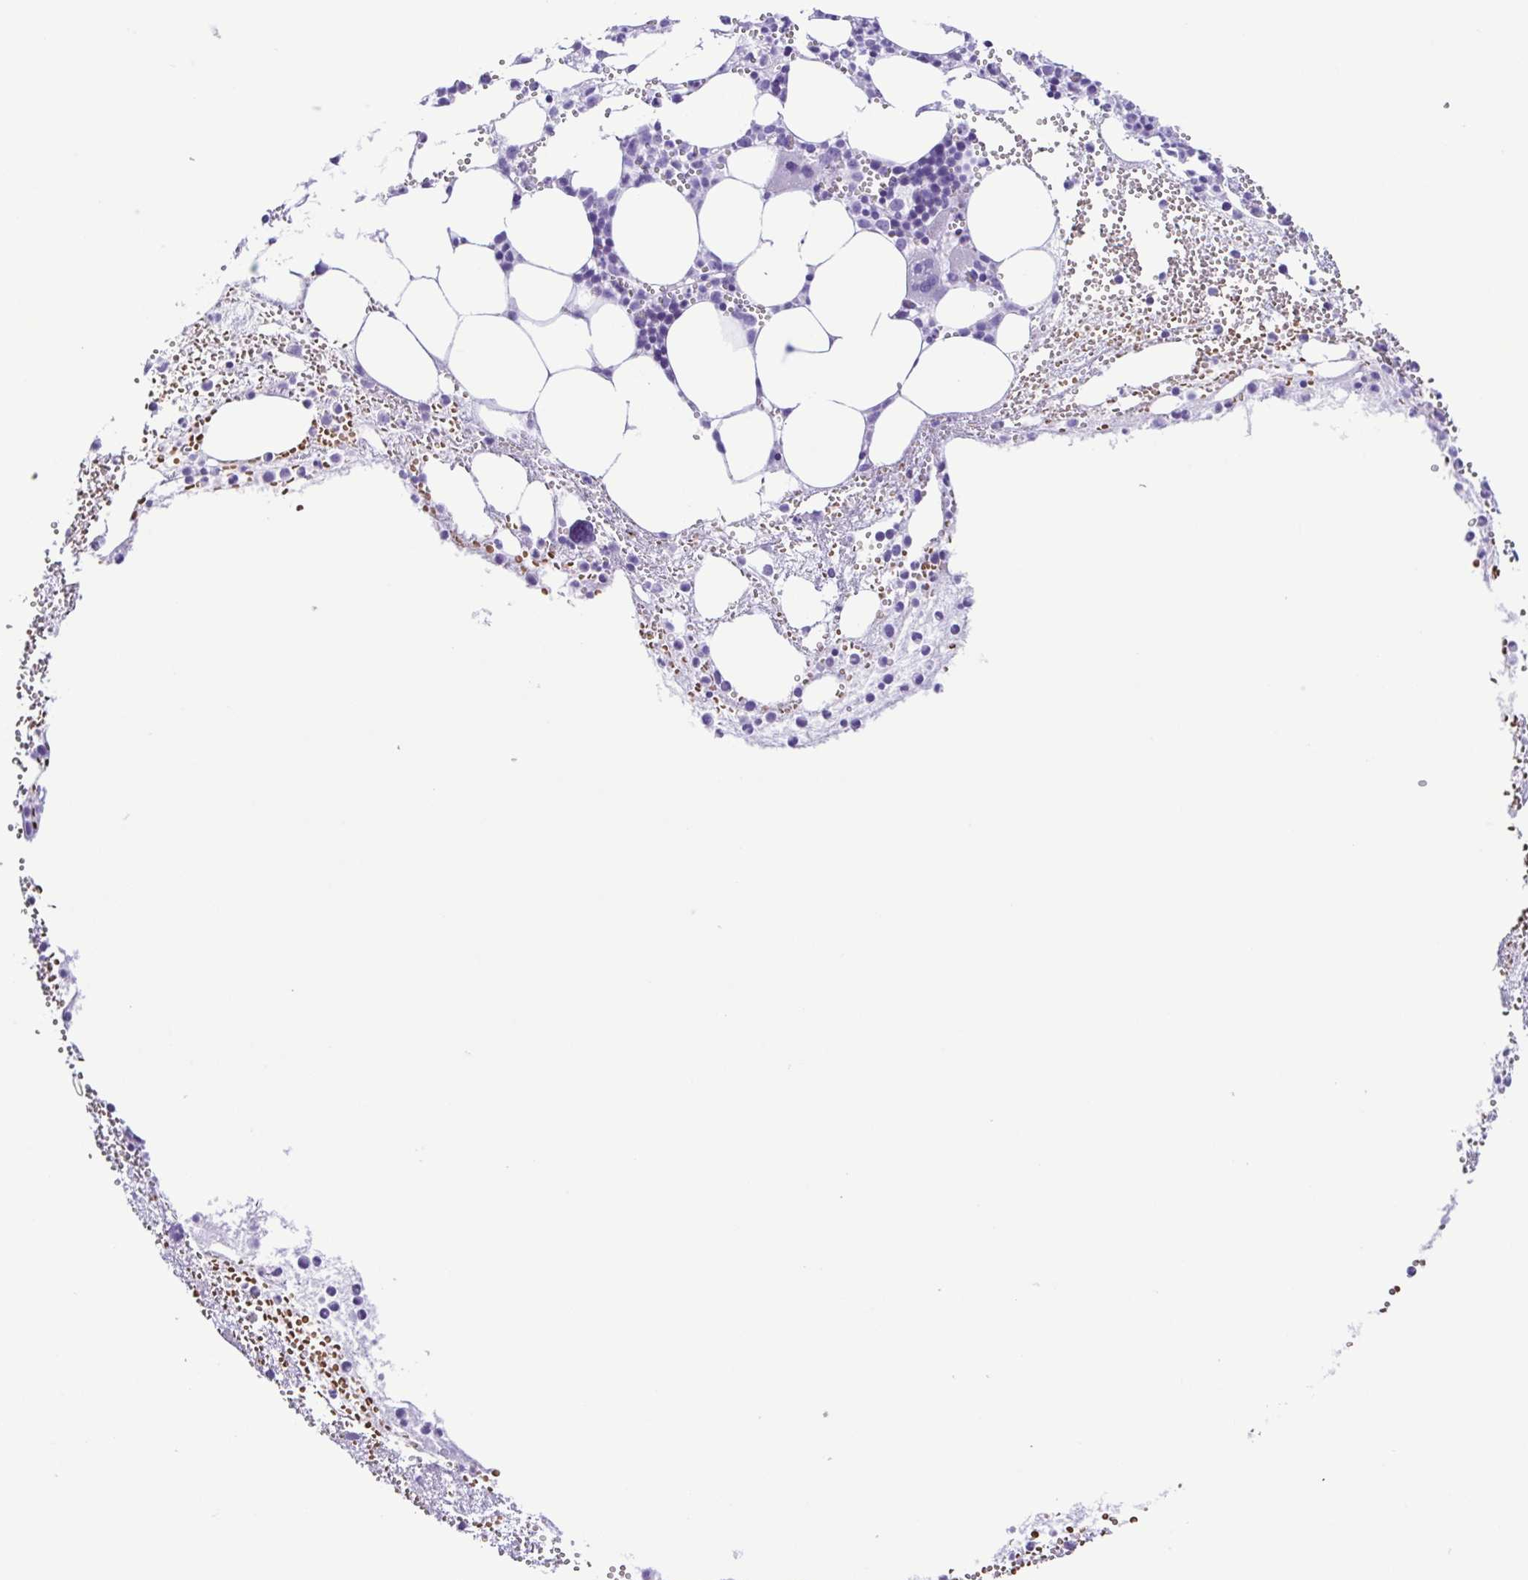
{"staining": {"intensity": "weak", "quantity": "<25%", "location": "cytoplasmic/membranous"}, "tissue": "bone marrow", "cell_type": "Hematopoietic cells", "image_type": "normal", "snomed": [{"axis": "morphology", "description": "Normal tissue, NOS"}, {"axis": "topography", "description": "Bone marrow"}], "caption": "Human bone marrow stained for a protein using immunohistochemistry (IHC) demonstrates no staining in hematopoietic cells.", "gene": "SYT1", "patient": {"sex": "female", "age": 57}}